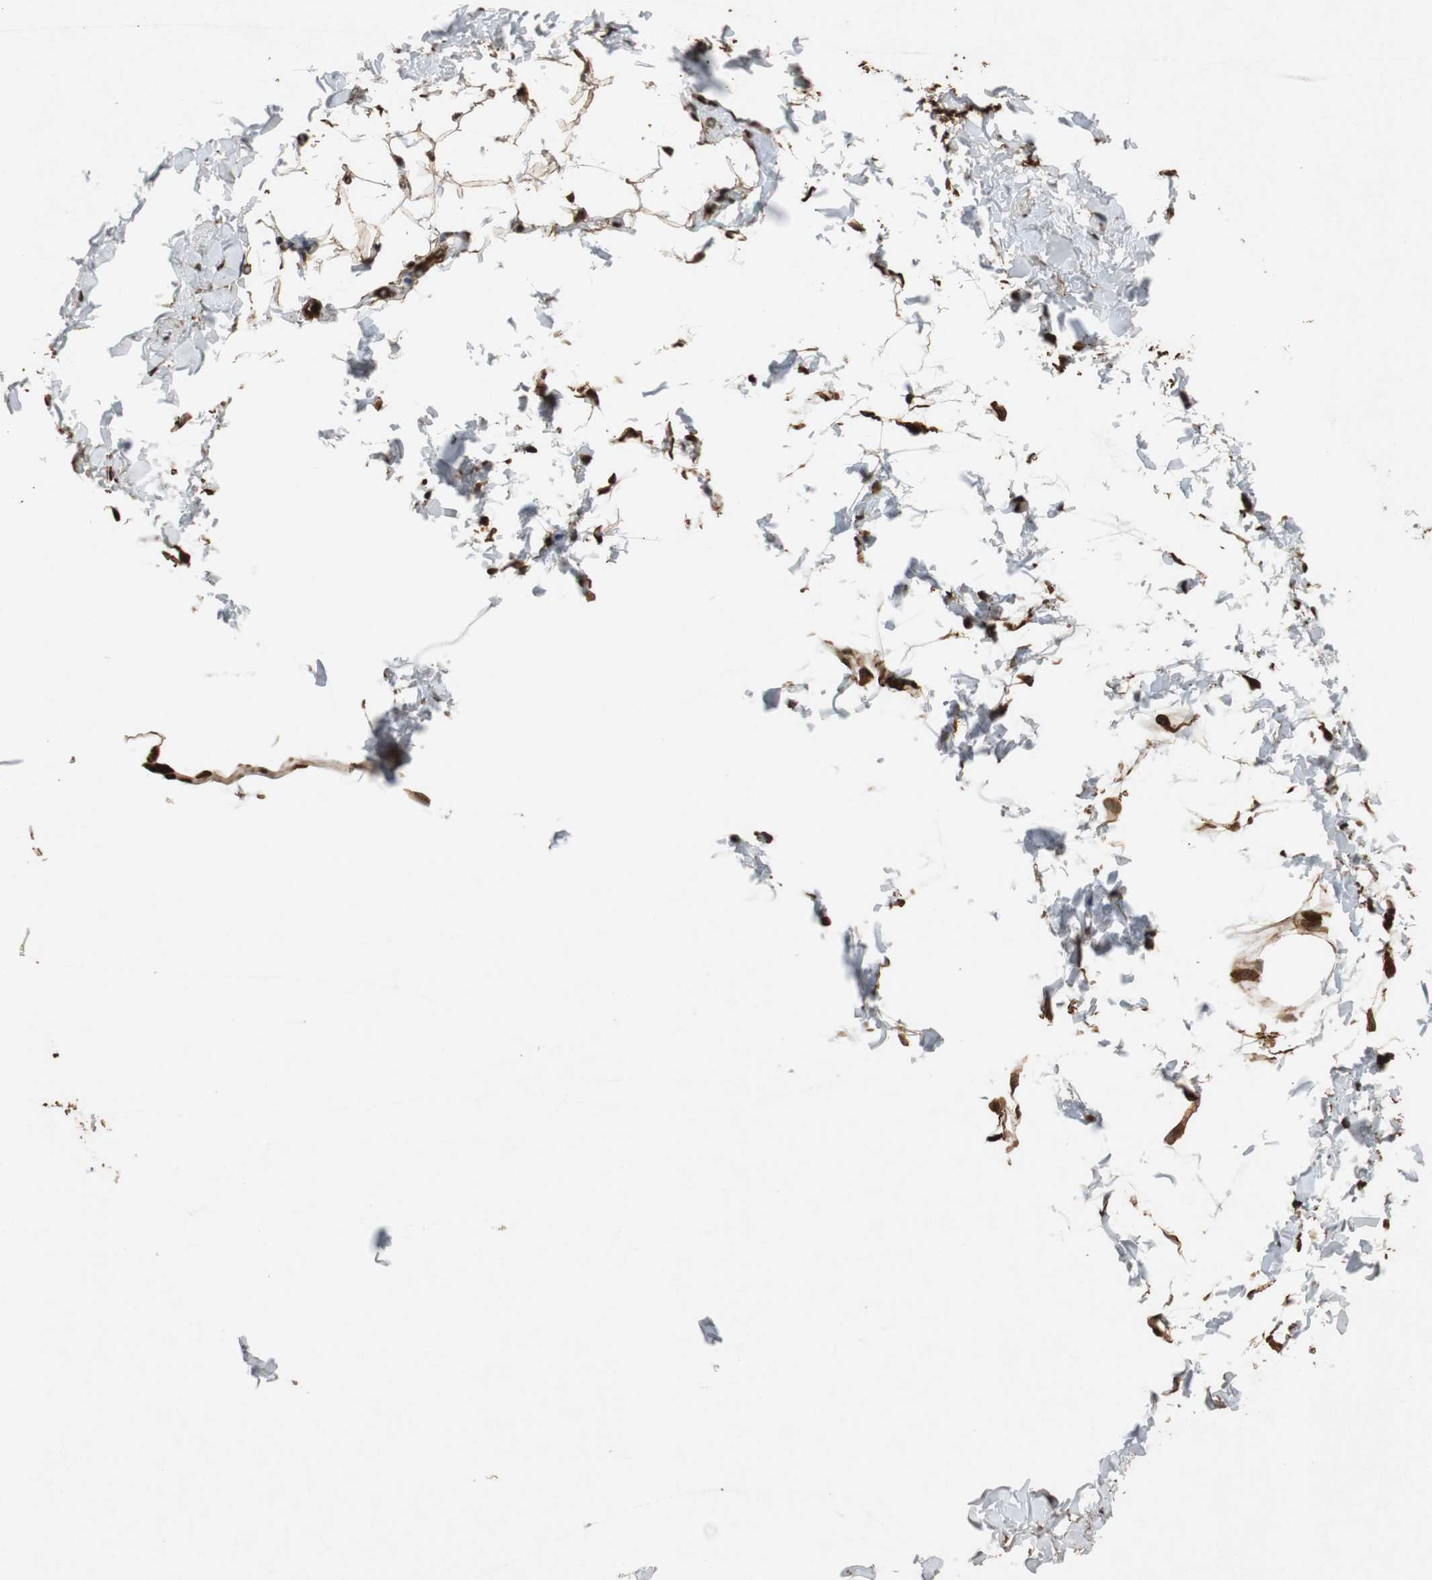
{"staining": {"intensity": "strong", "quantity": ">75%", "location": "cytoplasmic/membranous"}, "tissue": "adipose tissue", "cell_type": "Adipocytes", "image_type": "normal", "snomed": [{"axis": "morphology", "description": "Normal tissue, NOS"}, {"axis": "topography", "description": "Soft tissue"}], "caption": "Immunohistochemical staining of normal human adipose tissue reveals high levels of strong cytoplasmic/membranous staining in about >75% of adipocytes. The staining is performed using DAB (3,3'-diaminobenzidine) brown chromogen to label protein expression. The nuclei are counter-stained blue using hematoxylin.", "gene": "TUBA4A", "patient": {"sex": "male", "age": 26}}